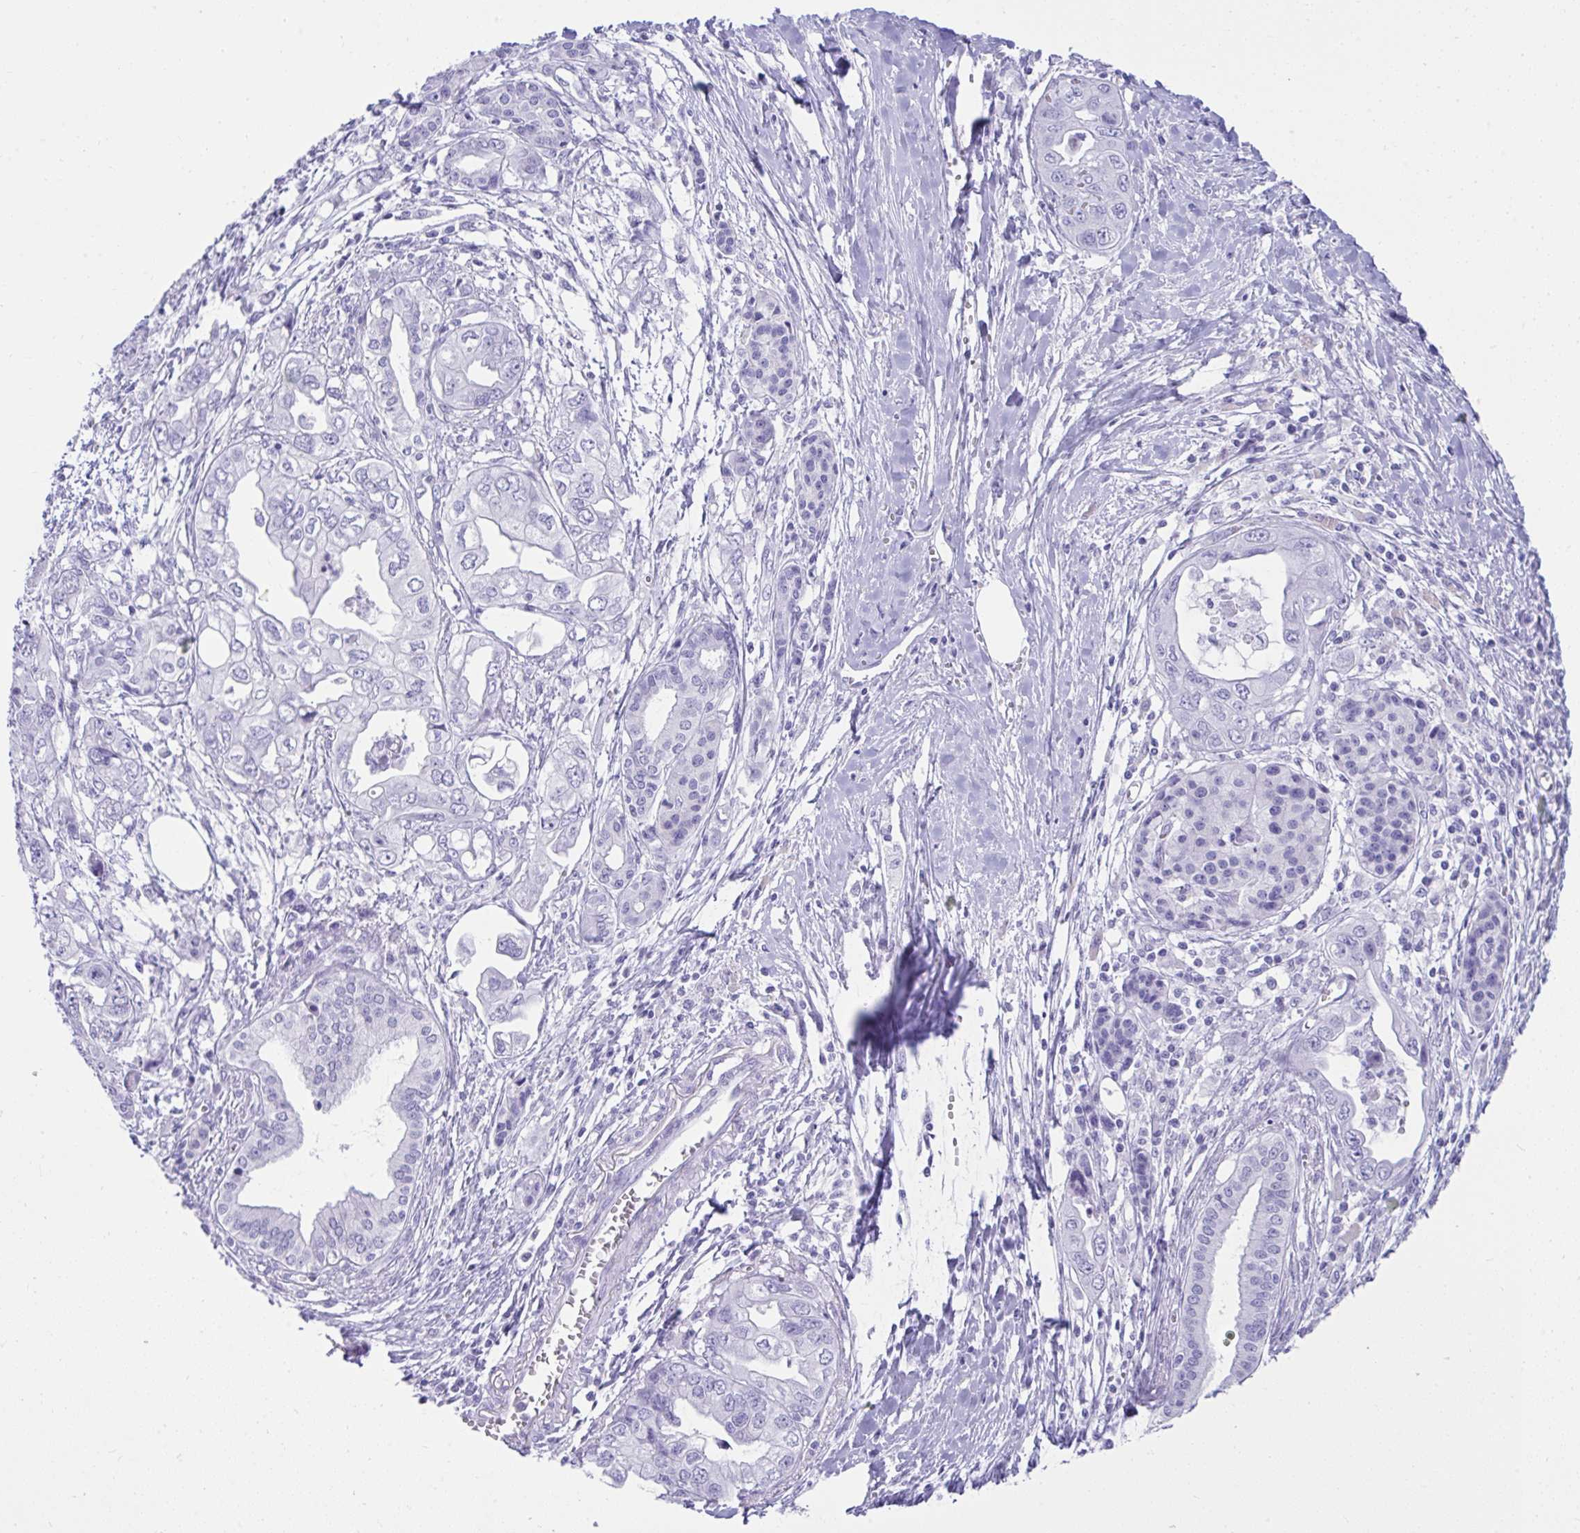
{"staining": {"intensity": "negative", "quantity": "none", "location": "none"}, "tissue": "pancreatic cancer", "cell_type": "Tumor cells", "image_type": "cancer", "snomed": [{"axis": "morphology", "description": "Adenocarcinoma, NOS"}, {"axis": "topography", "description": "Pancreas"}], "caption": "DAB (3,3'-diaminobenzidine) immunohistochemical staining of pancreatic cancer reveals no significant staining in tumor cells.", "gene": "PSCA", "patient": {"sex": "male", "age": 68}}